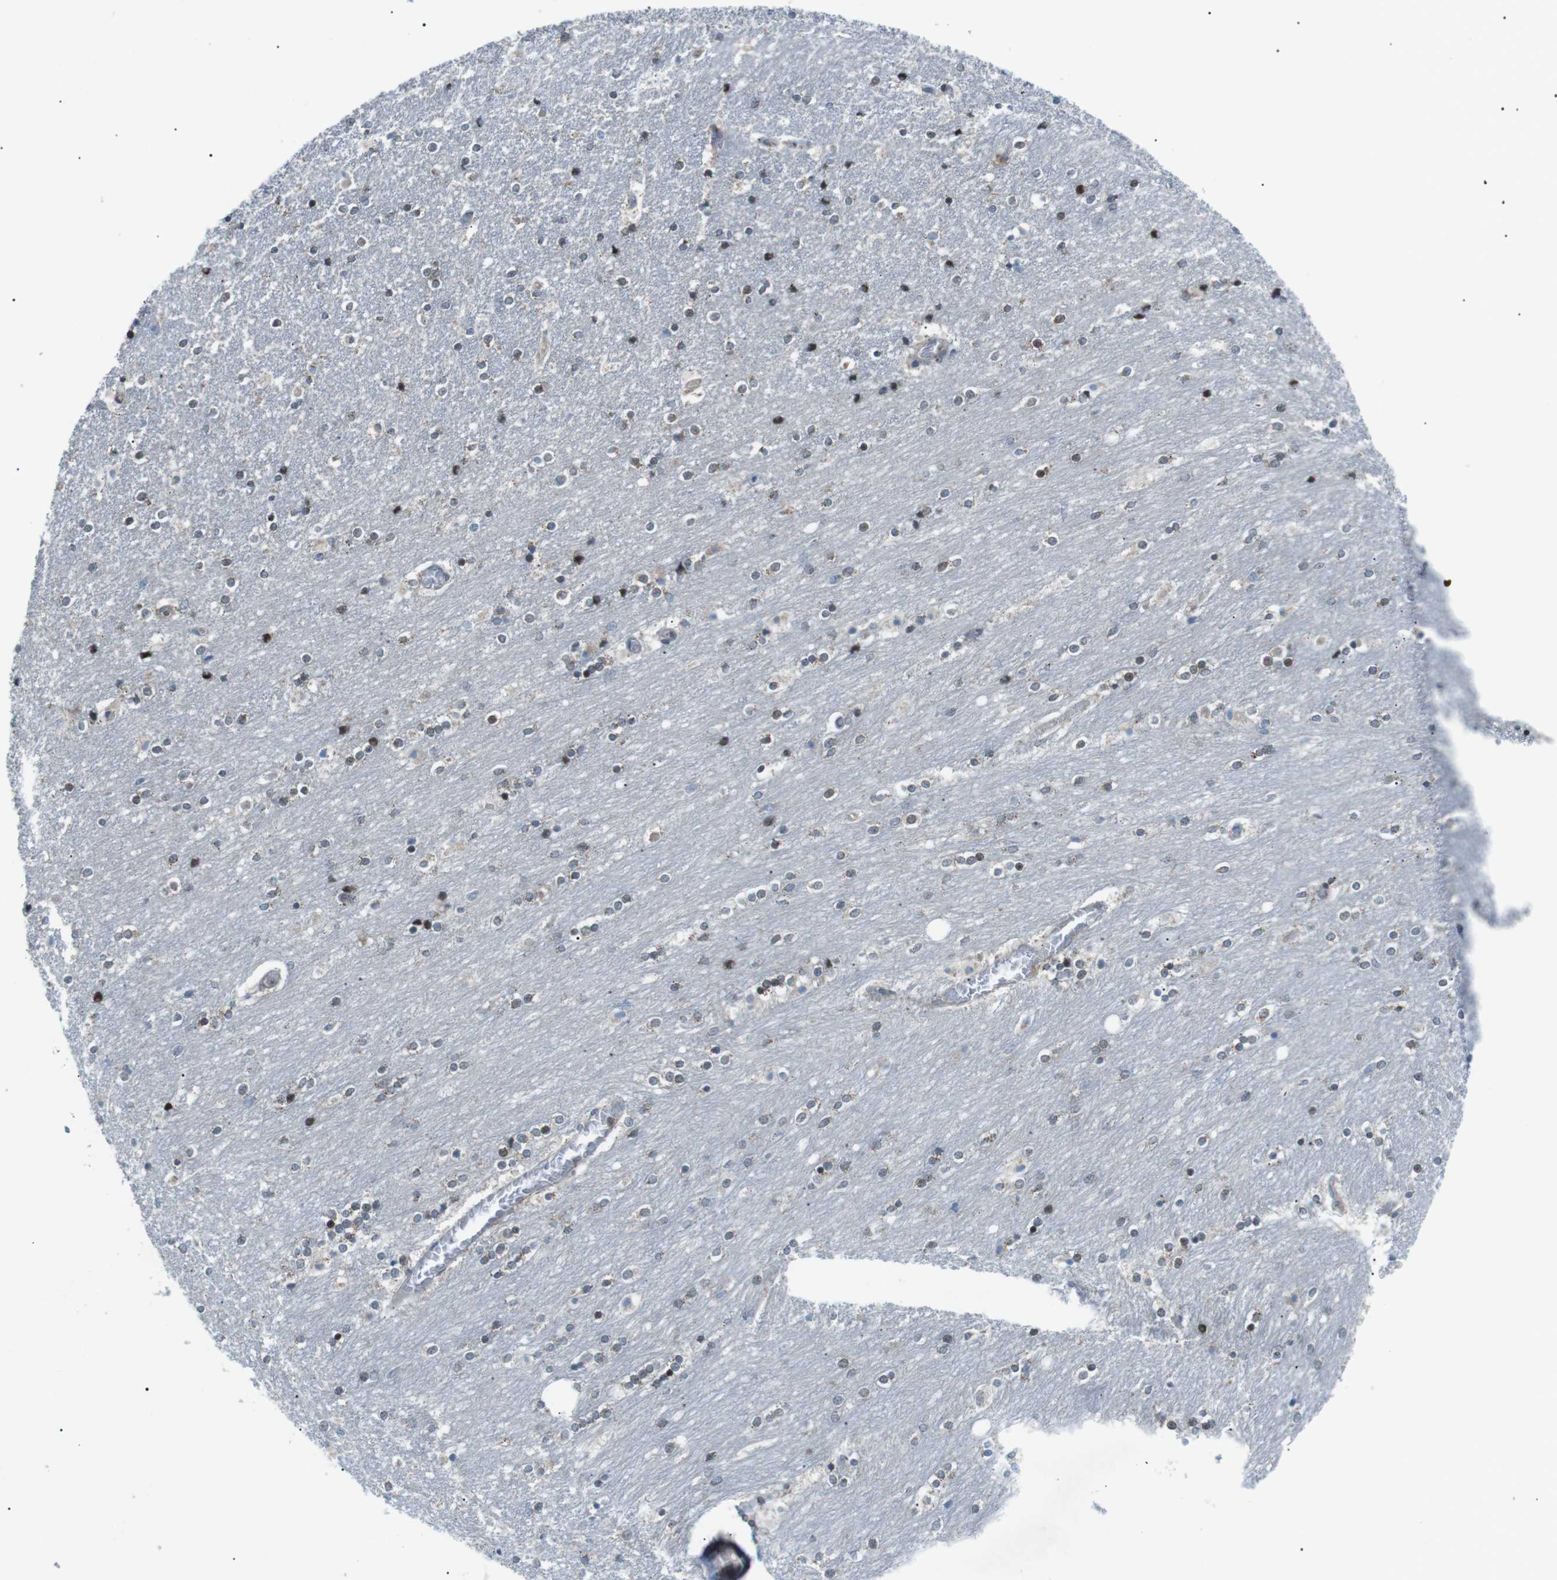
{"staining": {"intensity": "strong", "quantity": "<25%", "location": "nuclear"}, "tissue": "caudate", "cell_type": "Glial cells", "image_type": "normal", "snomed": [{"axis": "morphology", "description": "Normal tissue, NOS"}, {"axis": "topography", "description": "Lateral ventricle wall"}], "caption": "Brown immunohistochemical staining in benign human caudate displays strong nuclear staining in about <25% of glial cells.", "gene": "ARID5B", "patient": {"sex": "female", "age": 54}}